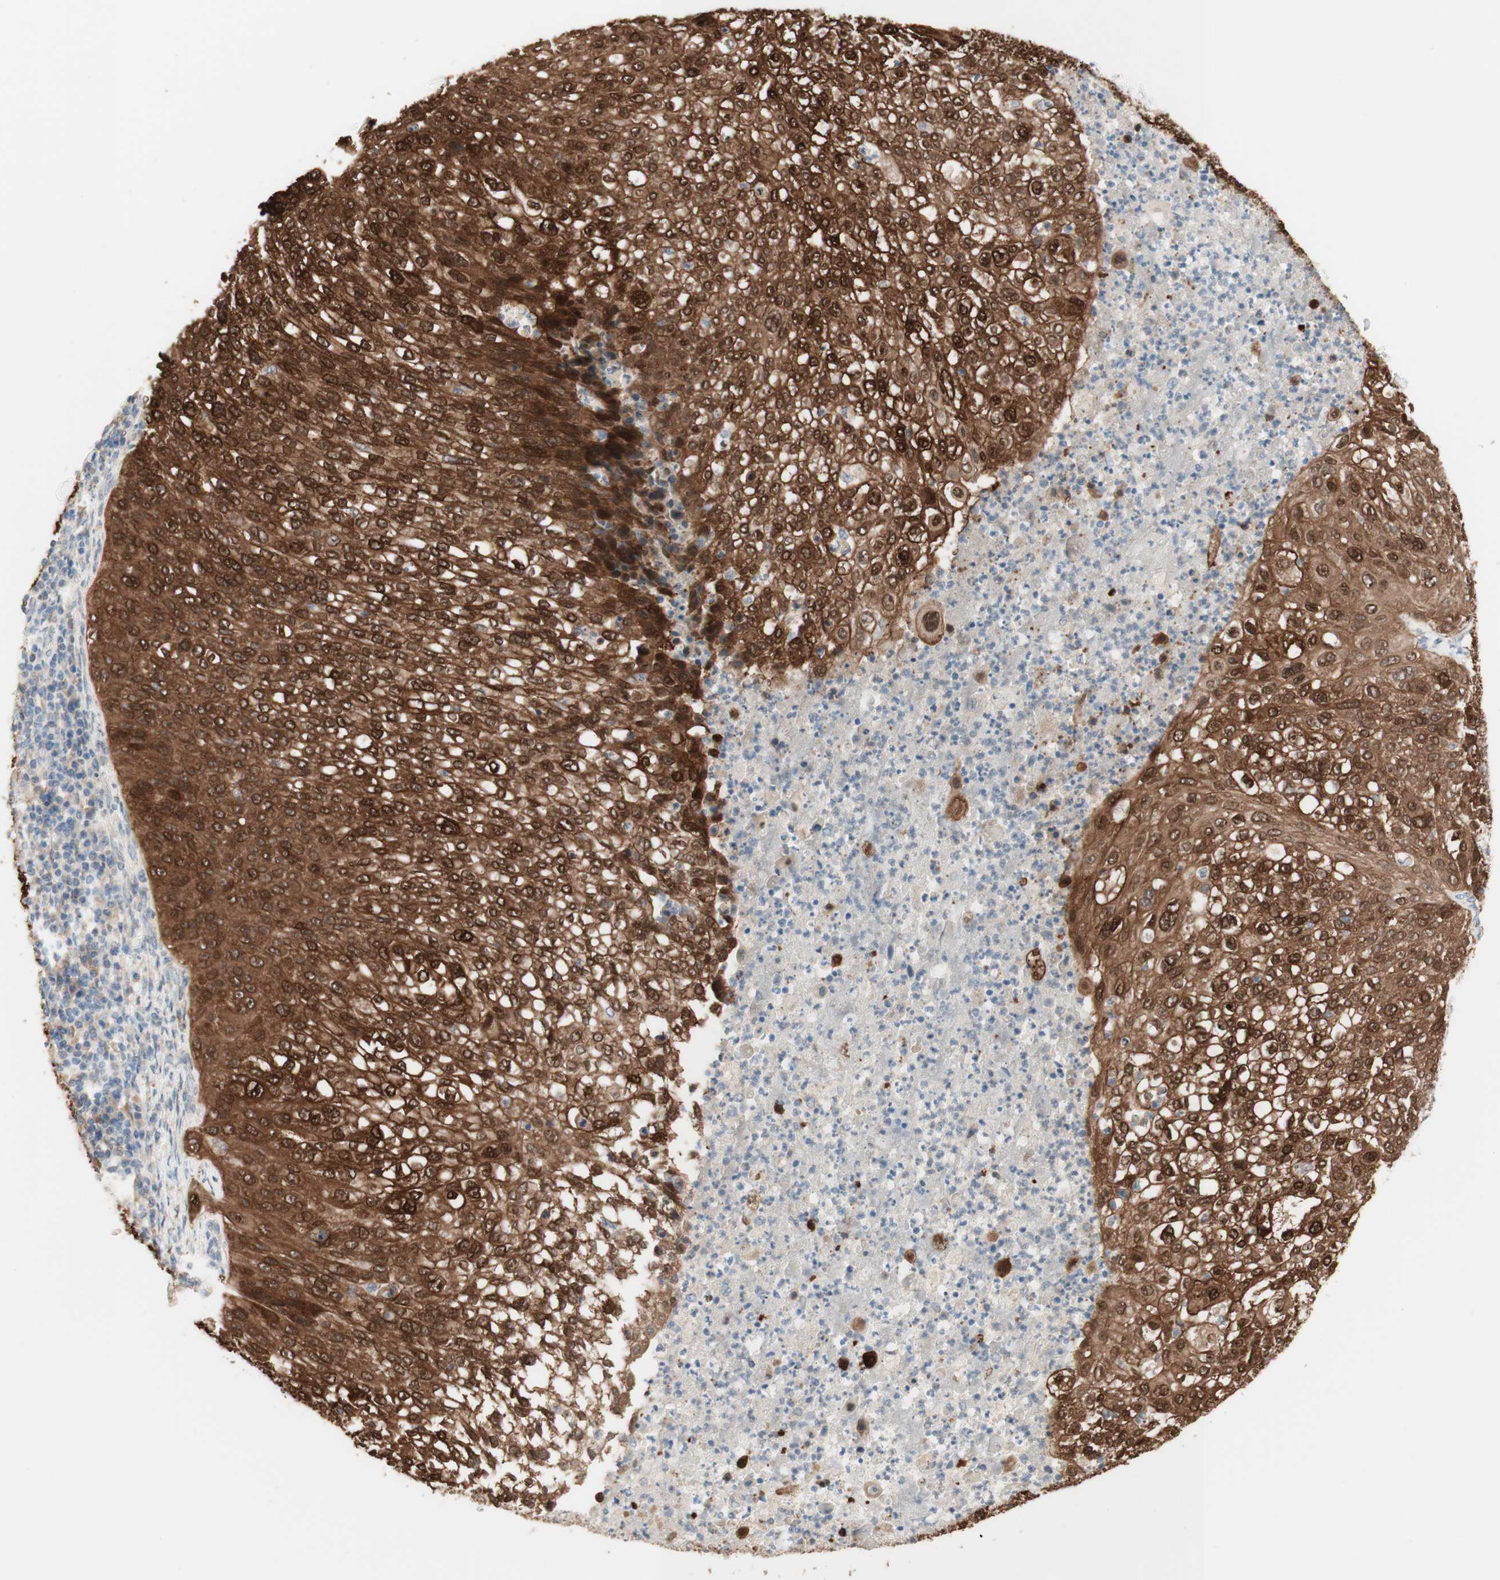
{"staining": {"intensity": "moderate", "quantity": ">75%", "location": "cytoplasmic/membranous,nuclear"}, "tissue": "lung cancer", "cell_type": "Tumor cells", "image_type": "cancer", "snomed": [{"axis": "morphology", "description": "Inflammation, NOS"}, {"axis": "morphology", "description": "Squamous cell carcinoma, NOS"}, {"axis": "topography", "description": "Lymph node"}, {"axis": "topography", "description": "Soft tissue"}, {"axis": "topography", "description": "Lung"}], "caption": "Human squamous cell carcinoma (lung) stained with a protein marker reveals moderate staining in tumor cells.", "gene": "COMT", "patient": {"sex": "male", "age": 66}}